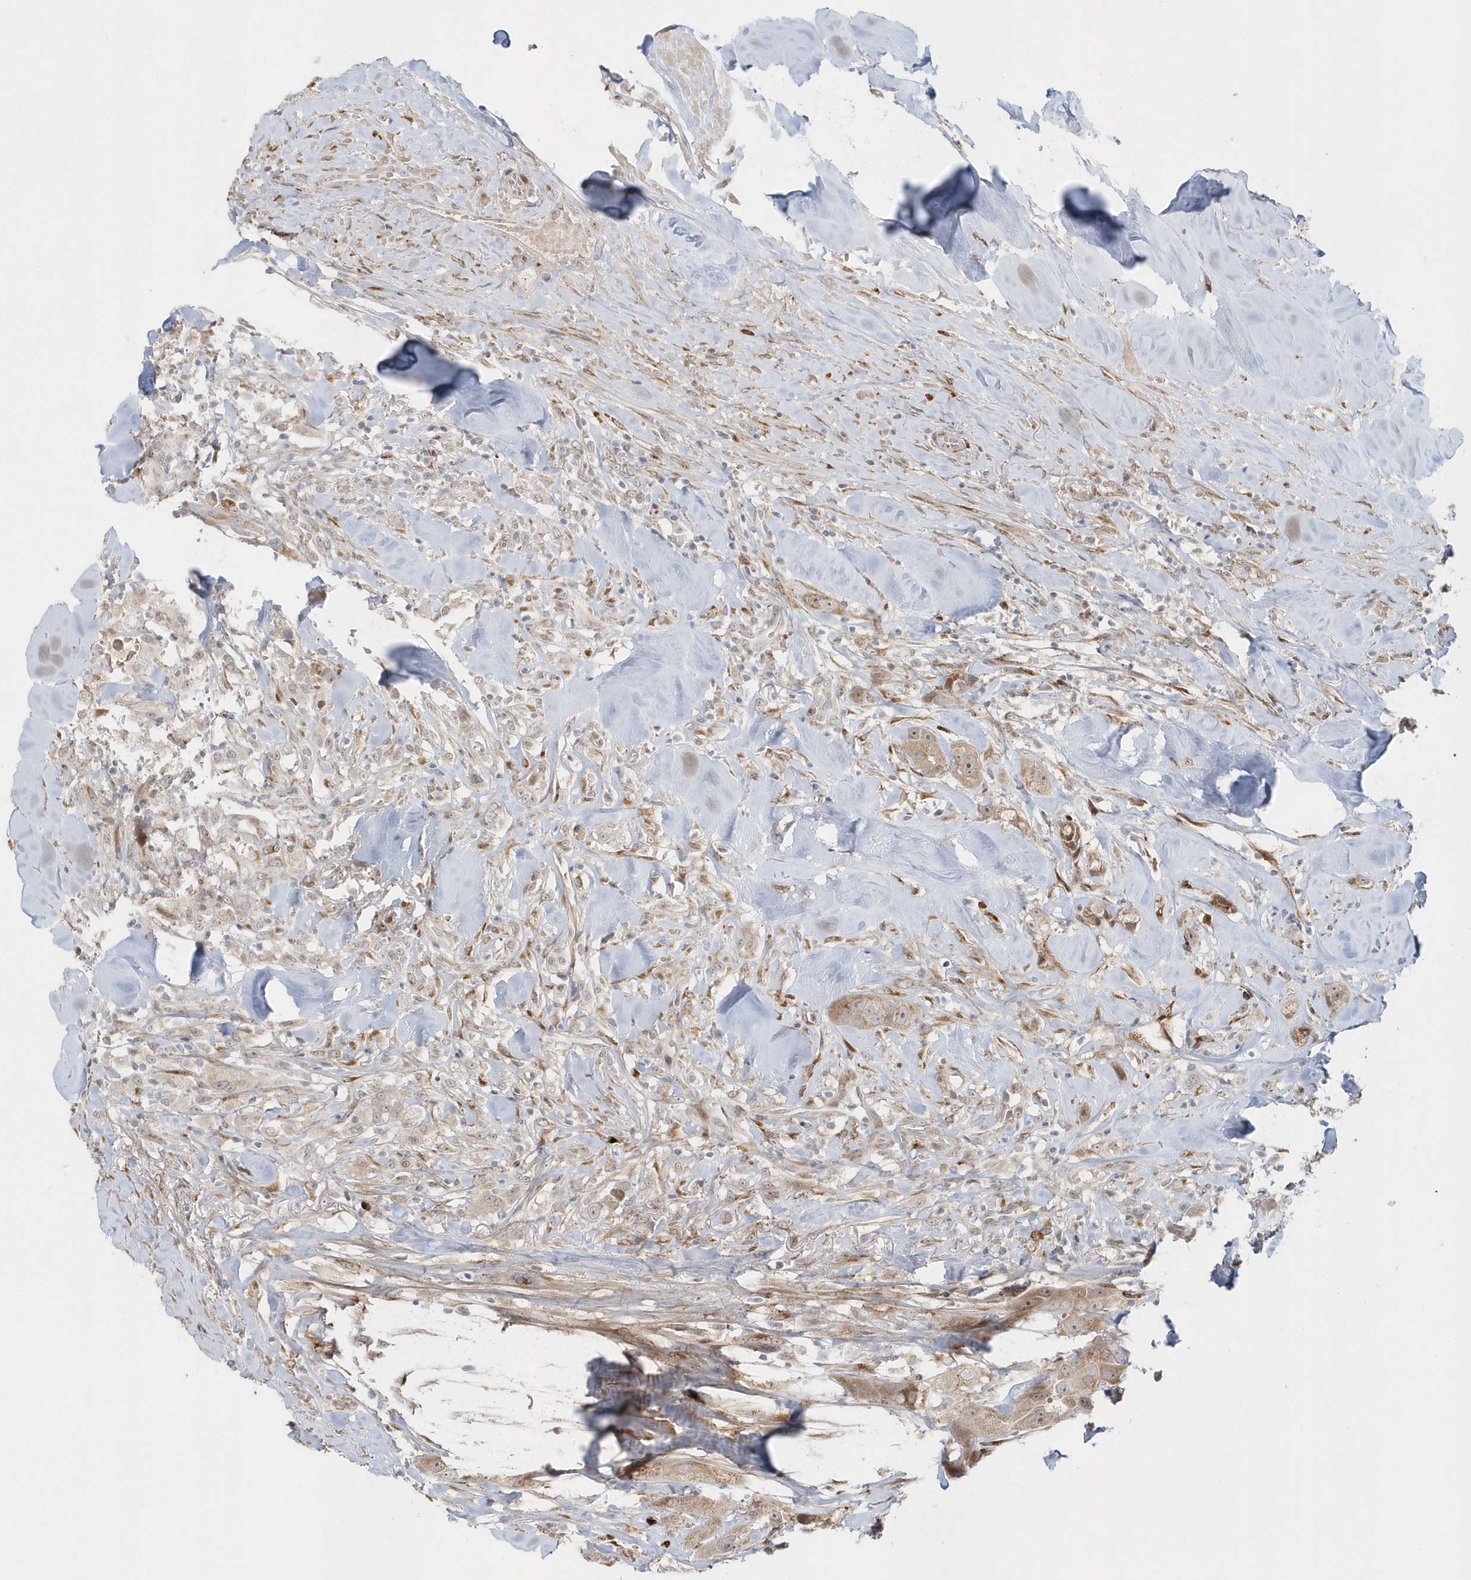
{"staining": {"intensity": "weak", "quantity": "25%-75%", "location": "cytoplasmic/membranous"}, "tissue": "head and neck cancer", "cell_type": "Tumor cells", "image_type": "cancer", "snomed": [{"axis": "morphology", "description": "Normal tissue, NOS"}, {"axis": "morphology", "description": "Squamous cell carcinoma, NOS"}, {"axis": "topography", "description": "Skeletal muscle"}, {"axis": "topography", "description": "Head-Neck"}], "caption": "IHC photomicrograph of head and neck squamous cell carcinoma stained for a protein (brown), which reveals low levels of weak cytoplasmic/membranous staining in approximately 25%-75% of tumor cells.", "gene": "DHFR", "patient": {"sex": "male", "age": 51}}